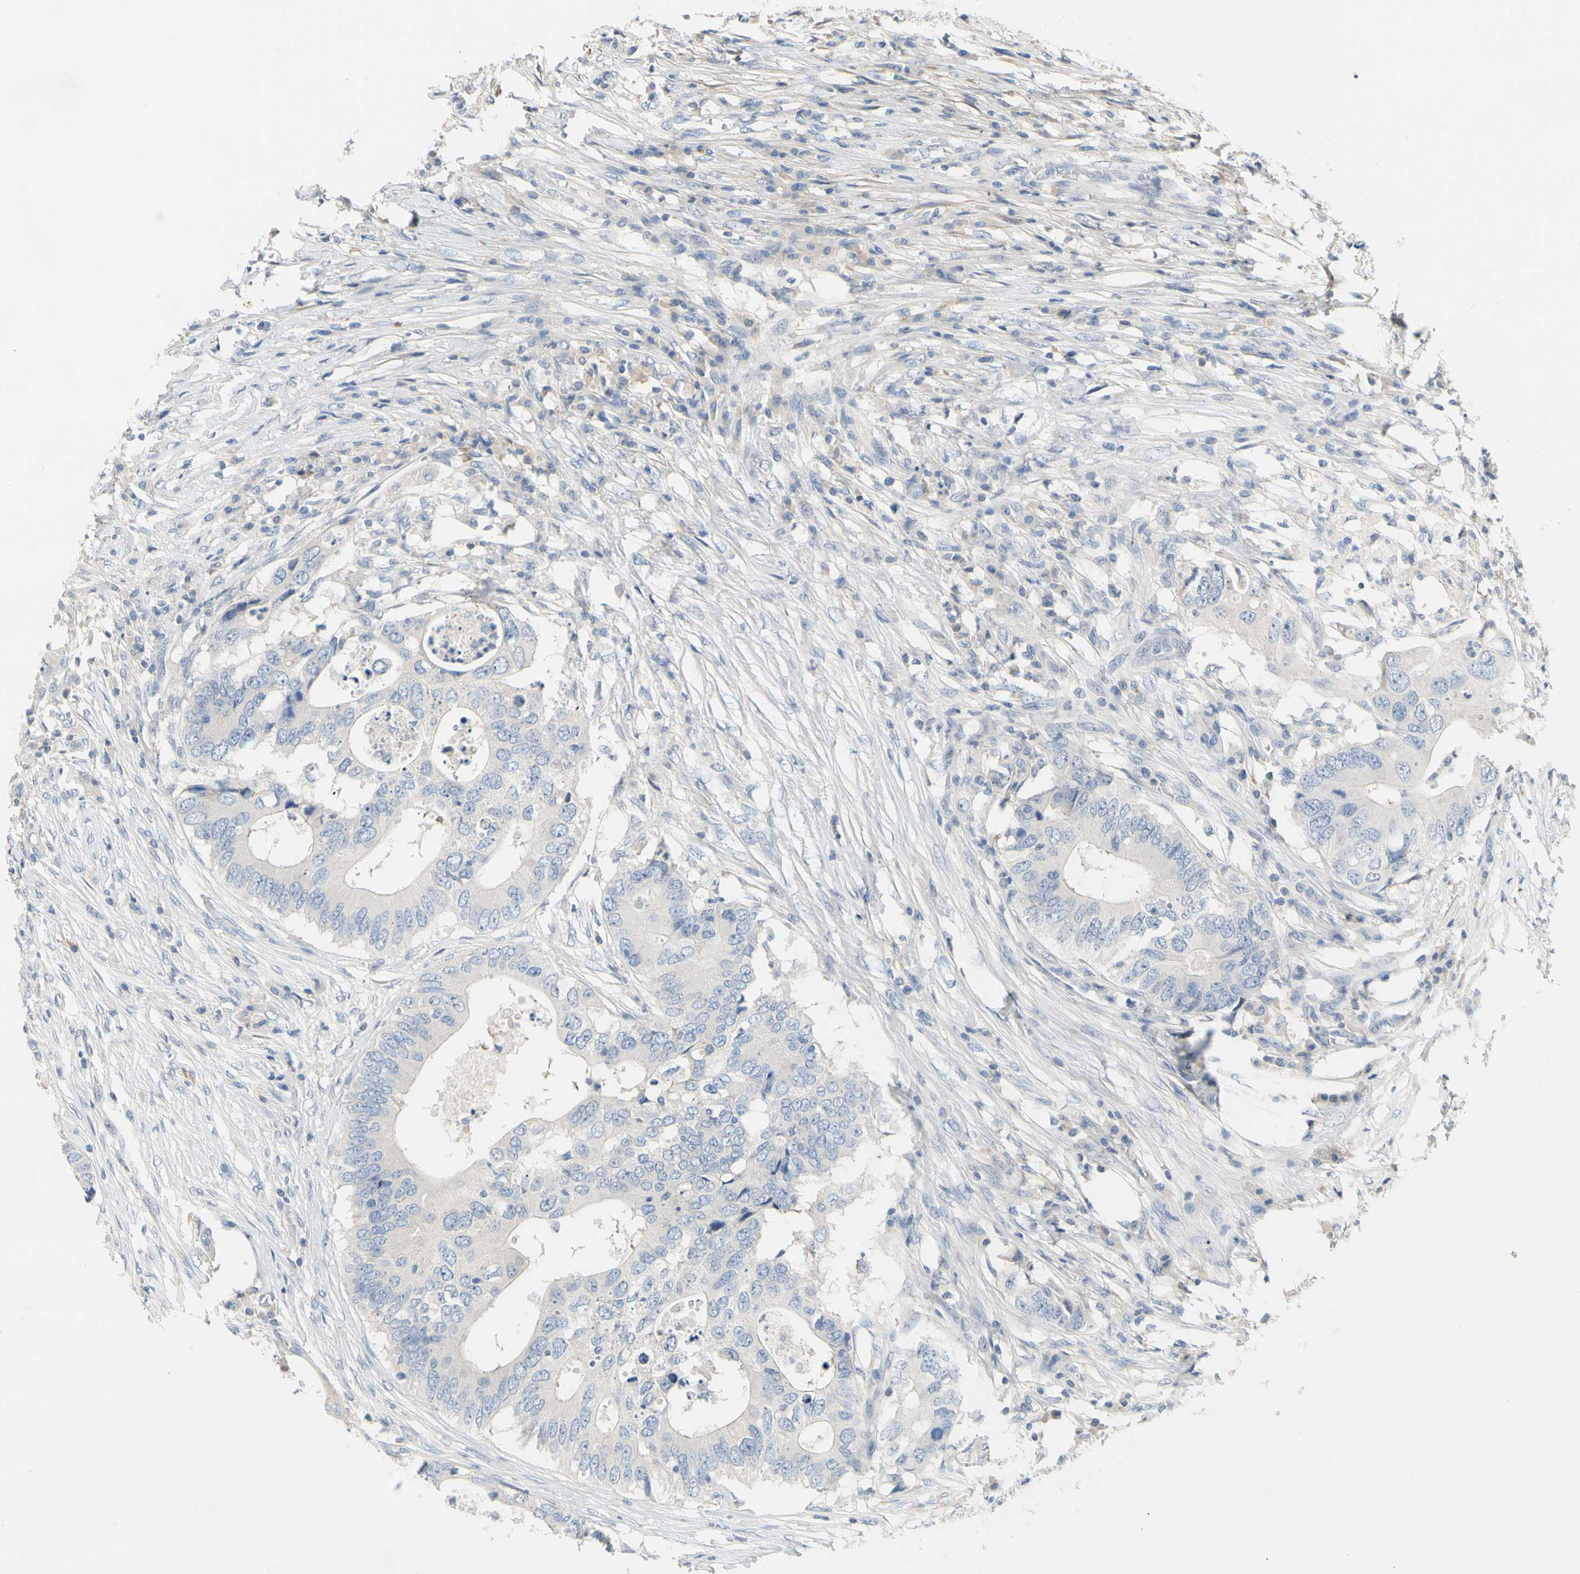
{"staining": {"intensity": "negative", "quantity": "none", "location": "none"}, "tissue": "colorectal cancer", "cell_type": "Tumor cells", "image_type": "cancer", "snomed": [{"axis": "morphology", "description": "Adenocarcinoma, NOS"}, {"axis": "topography", "description": "Colon"}], "caption": "Image shows no protein expression in tumor cells of colorectal cancer (adenocarcinoma) tissue. The staining is performed using DAB (3,3'-diaminobenzidine) brown chromogen with nuclei counter-stained in using hematoxylin.", "gene": "CCM2L", "patient": {"sex": "male", "age": 71}}